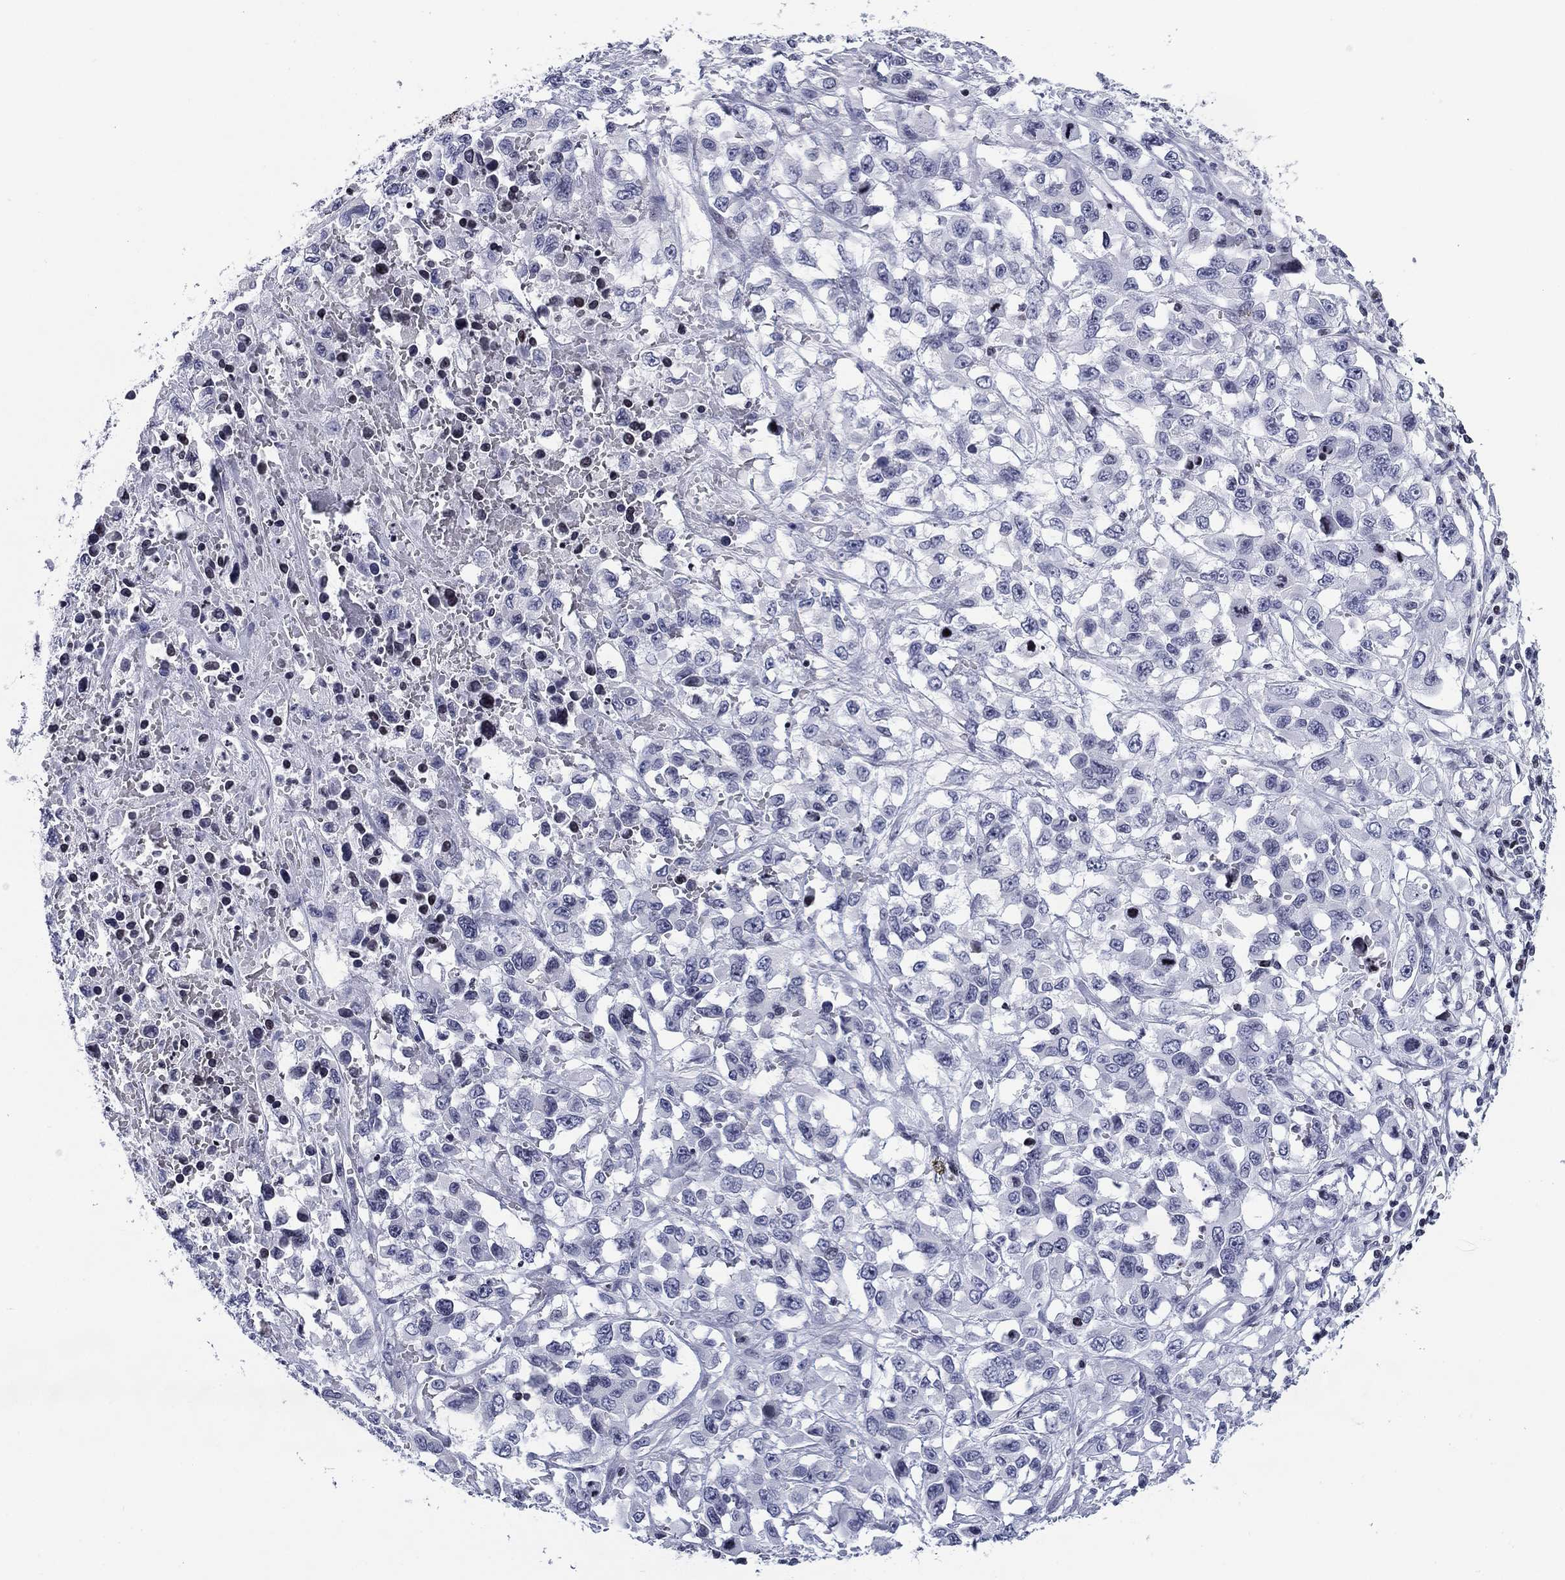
{"staining": {"intensity": "negative", "quantity": "none", "location": "none"}, "tissue": "liver cancer", "cell_type": "Tumor cells", "image_type": "cancer", "snomed": [{"axis": "morphology", "description": "Adenocarcinoma, NOS"}, {"axis": "morphology", "description": "Cholangiocarcinoma"}, {"axis": "topography", "description": "Liver"}], "caption": "Tumor cells are negative for protein expression in human liver cholangiocarcinoma. (Stains: DAB immunohistochemistry (IHC) with hematoxylin counter stain, Microscopy: brightfield microscopy at high magnification).", "gene": "CCDC144A", "patient": {"sex": "male", "age": 64}}